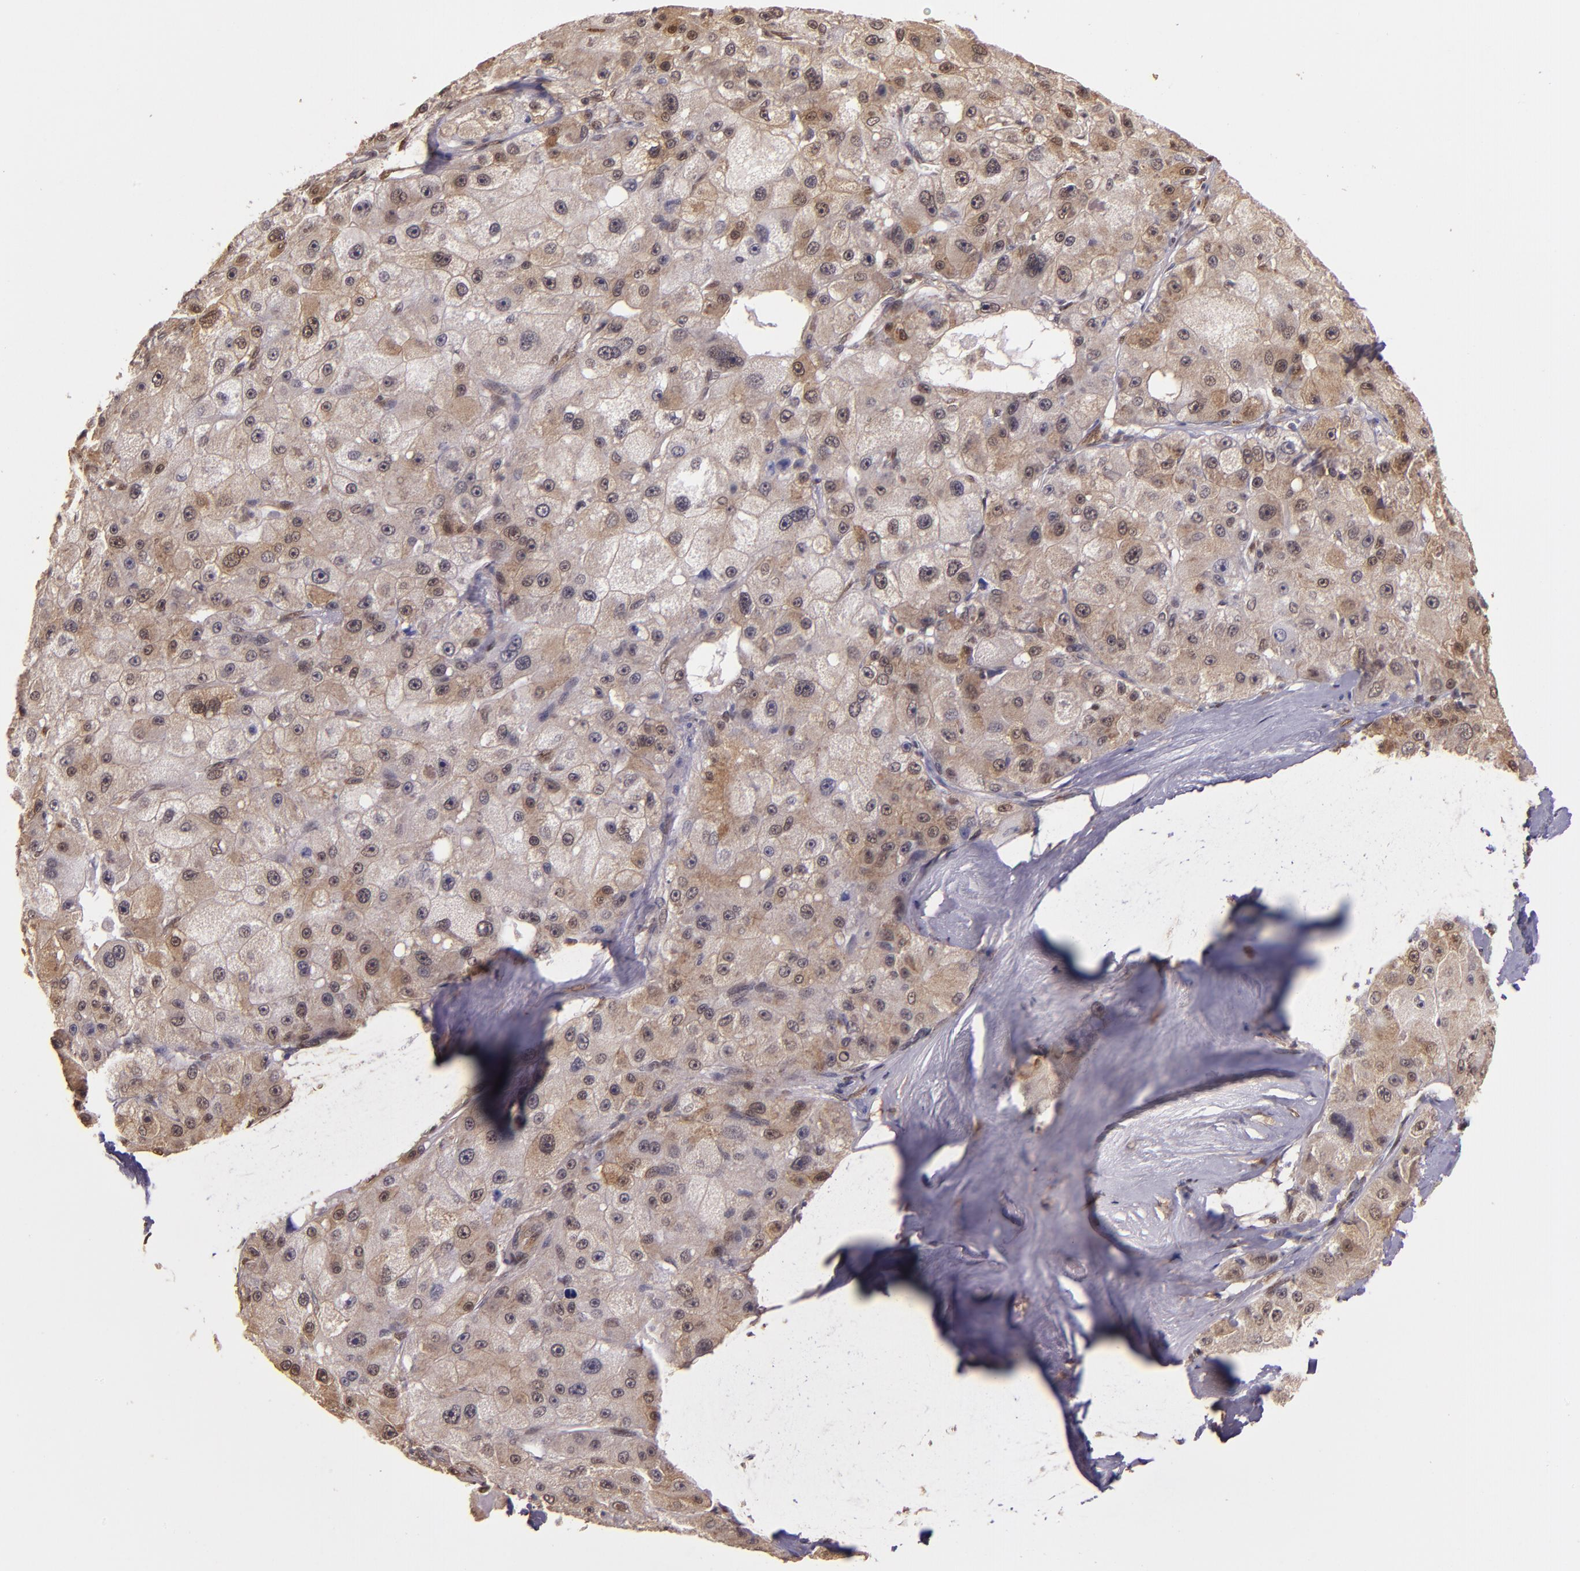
{"staining": {"intensity": "moderate", "quantity": ">75%", "location": "cytoplasmic/membranous,nuclear"}, "tissue": "liver cancer", "cell_type": "Tumor cells", "image_type": "cancer", "snomed": [{"axis": "morphology", "description": "Carcinoma, Hepatocellular, NOS"}, {"axis": "topography", "description": "Liver"}], "caption": "IHC of hepatocellular carcinoma (liver) exhibits medium levels of moderate cytoplasmic/membranous and nuclear positivity in about >75% of tumor cells. (brown staining indicates protein expression, while blue staining denotes nuclei).", "gene": "STAT6", "patient": {"sex": "male", "age": 80}}